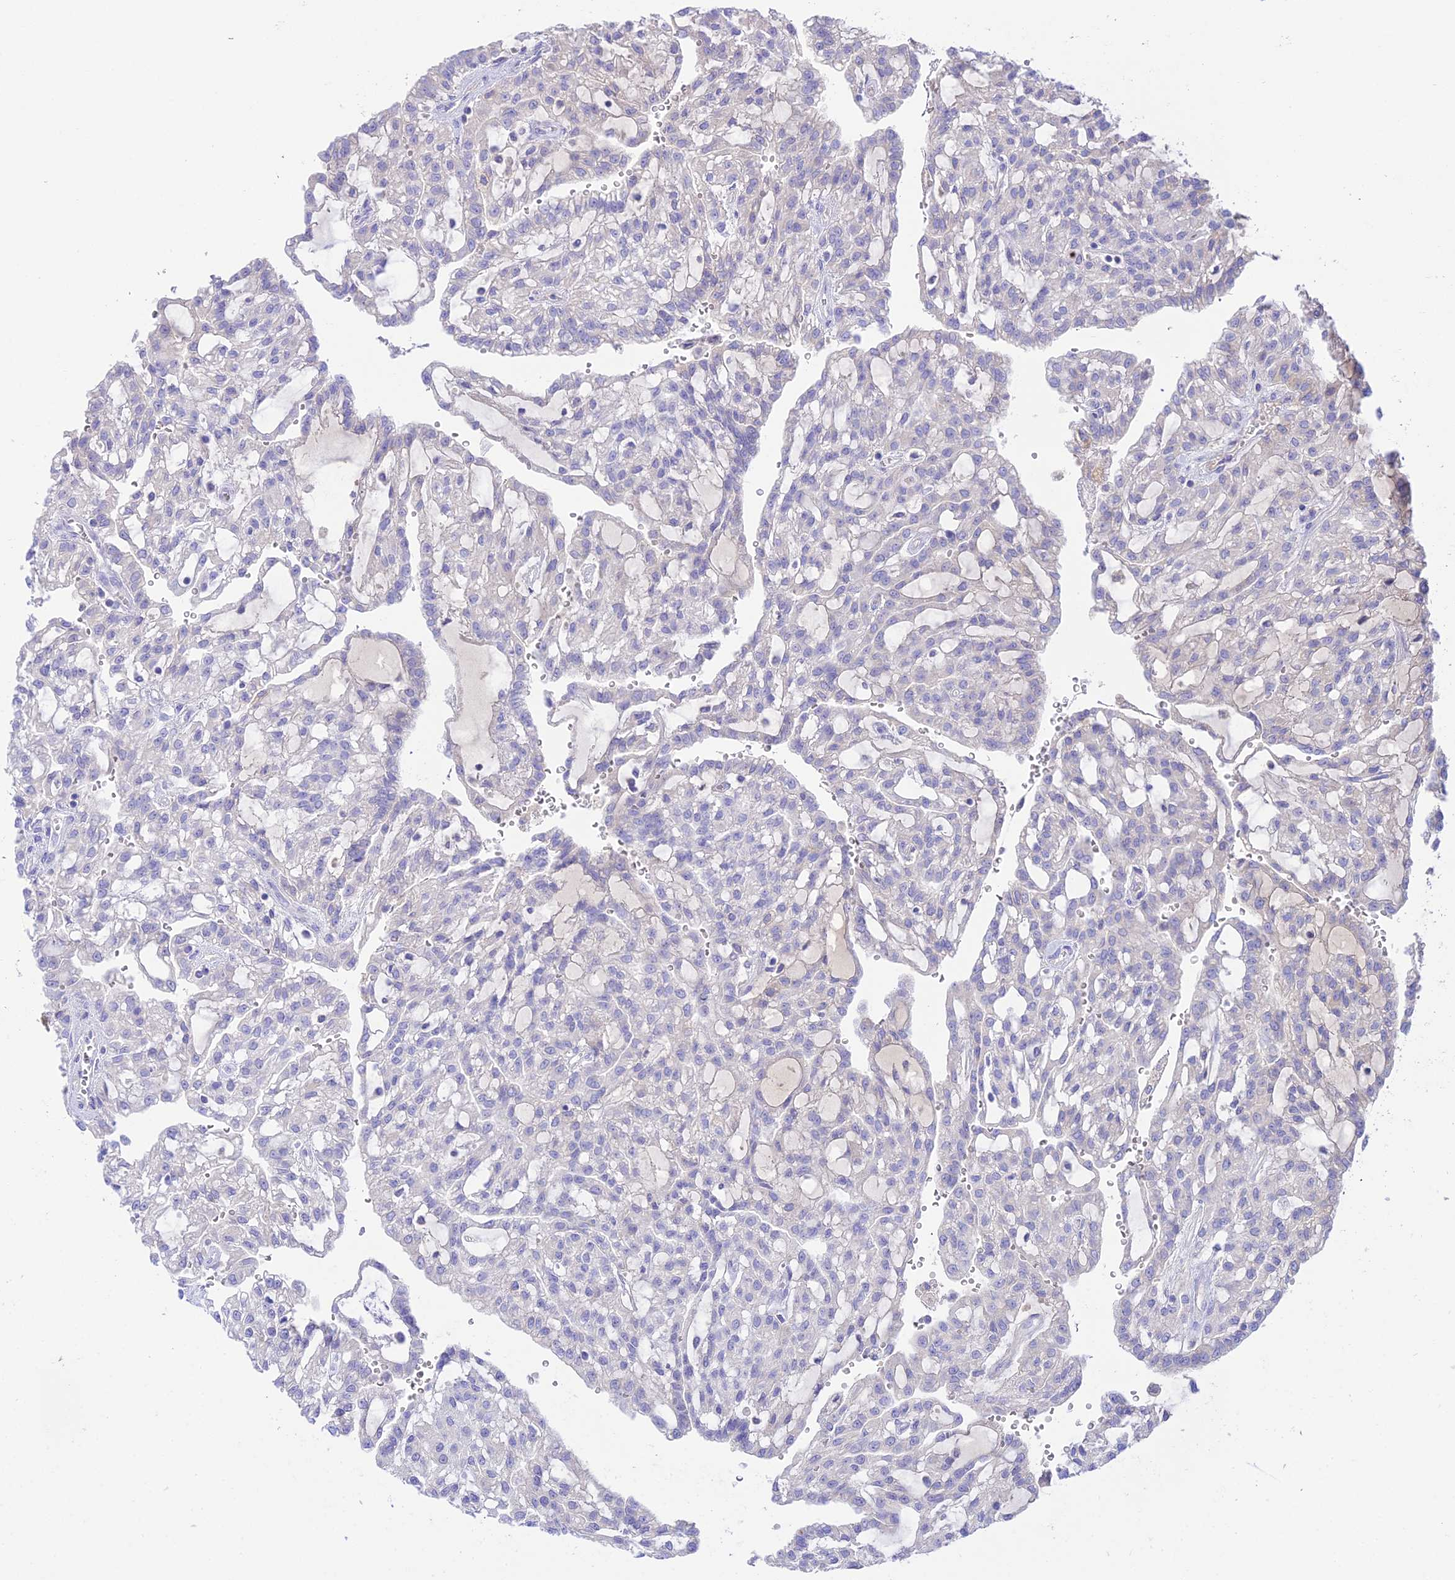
{"staining": {"intensity": "negative", "quantity": "none", "location": "none"}, "tissue": "renal cancer", "cell_type": "Tumor cells", "image_type": "cancer", "snomed": [{"axis": "morphology", "description": "Adenocarcinoma, NOS"}, {"axis": "topography", "description": "Kidney"}], "caption": "The immunohistochemistry (IHC) histopathology image has no significant positivity in tumor cells of renal cancer tissue.", "gene": "NLRP9", "patient": {"sex": "male", "age": 63}}